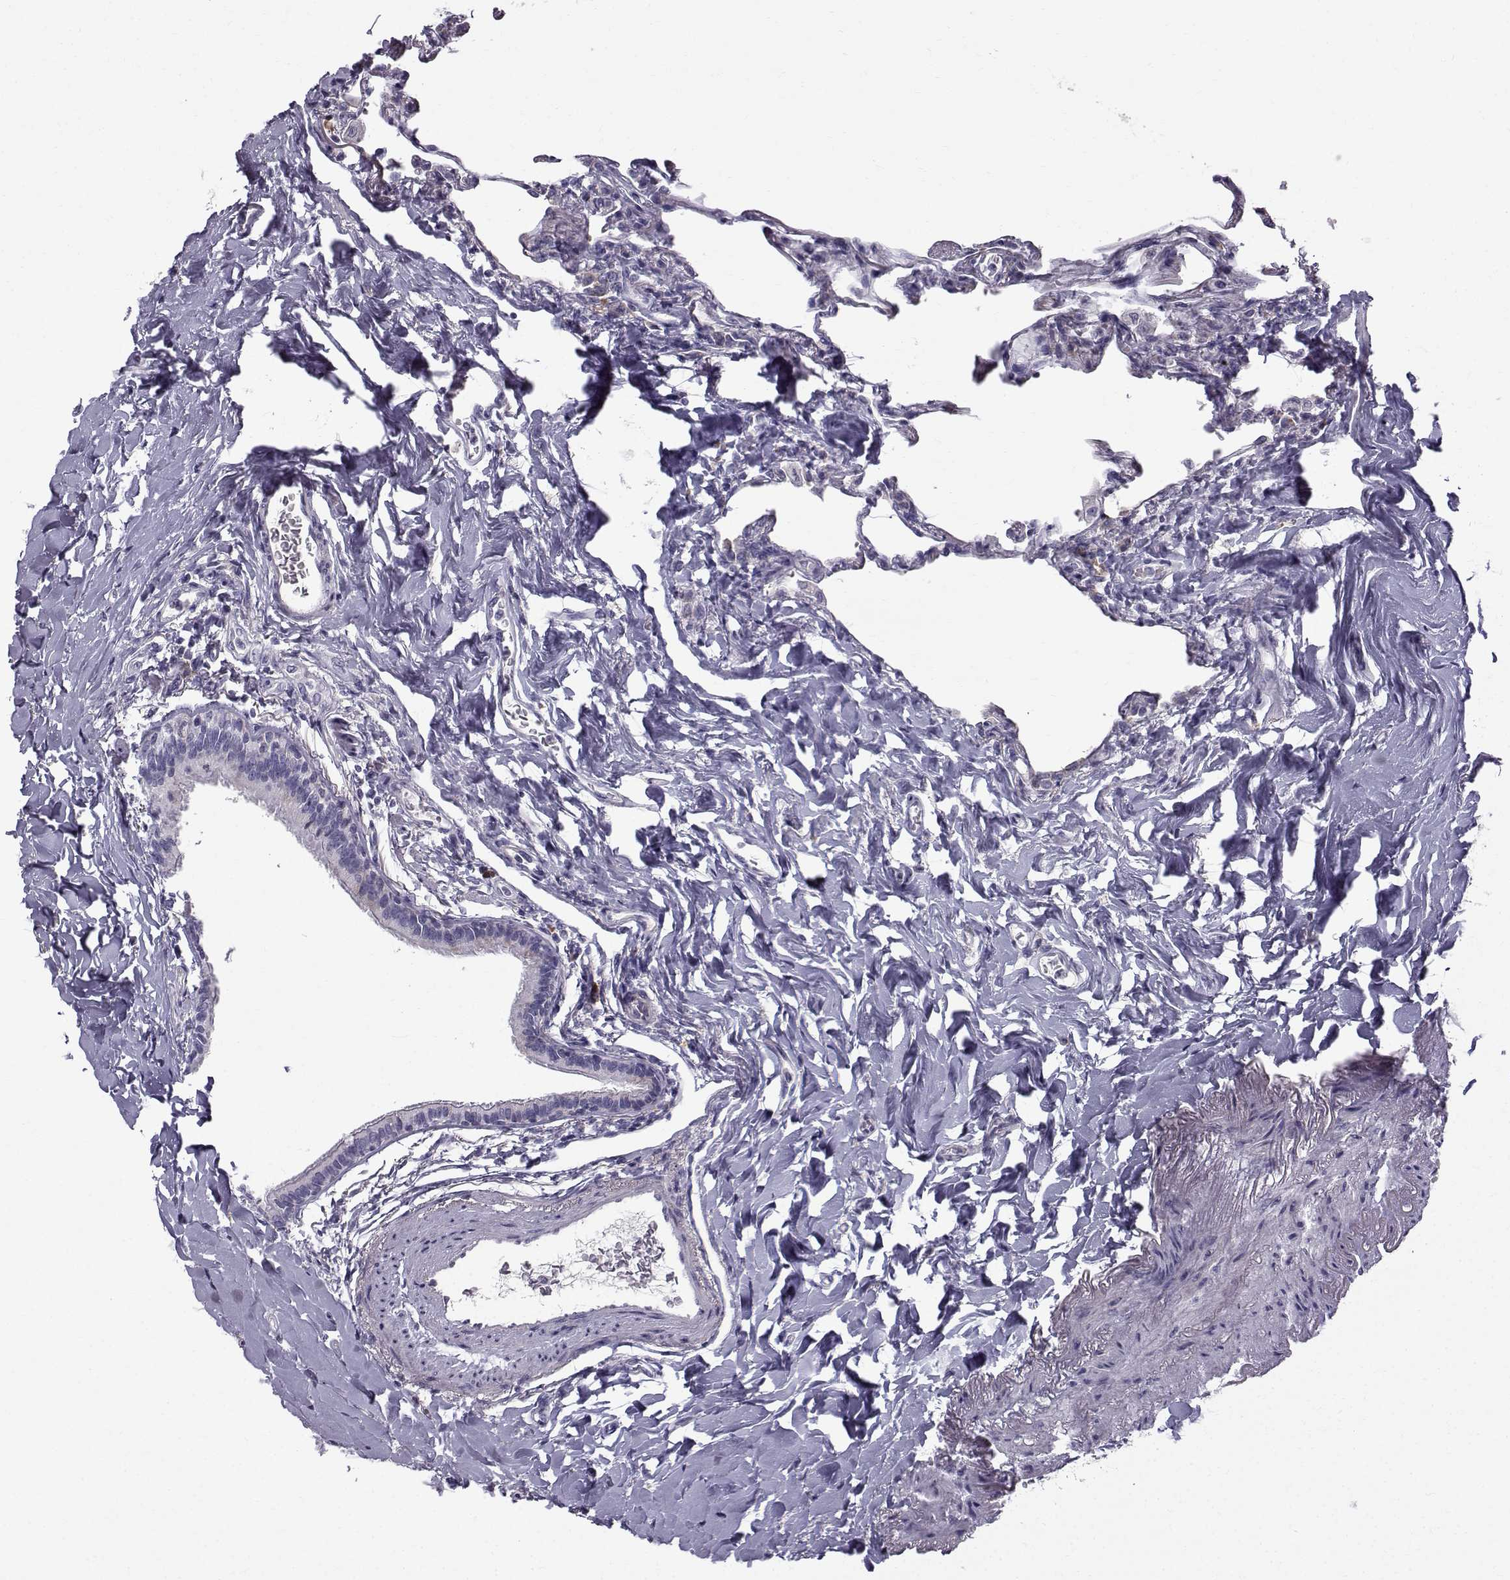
{"staining": {"intensity": "negative", "quantity": "none", "location": "none"}, "tissue": "lung", "cell_type": "Alveolar cells", "image_type": "normal", "snomed": [{"axis": "morphology", "description": "Normal tissue, NOS"}, {"axis": "topography", "description": "Lung"}], "caption": "IHC histopathology image of normal human lung stained for a protein (brown), which displays no positivity in alveolar cells. Brightfield microscopy of immunohistochemistry stained with DAB (3,3'-diaminobenzidine) (brown) and hematoxylin (blue), captured at high magnification.", "gene": "ROPN1B", "patient": {"sex": "female", "age": 57}}